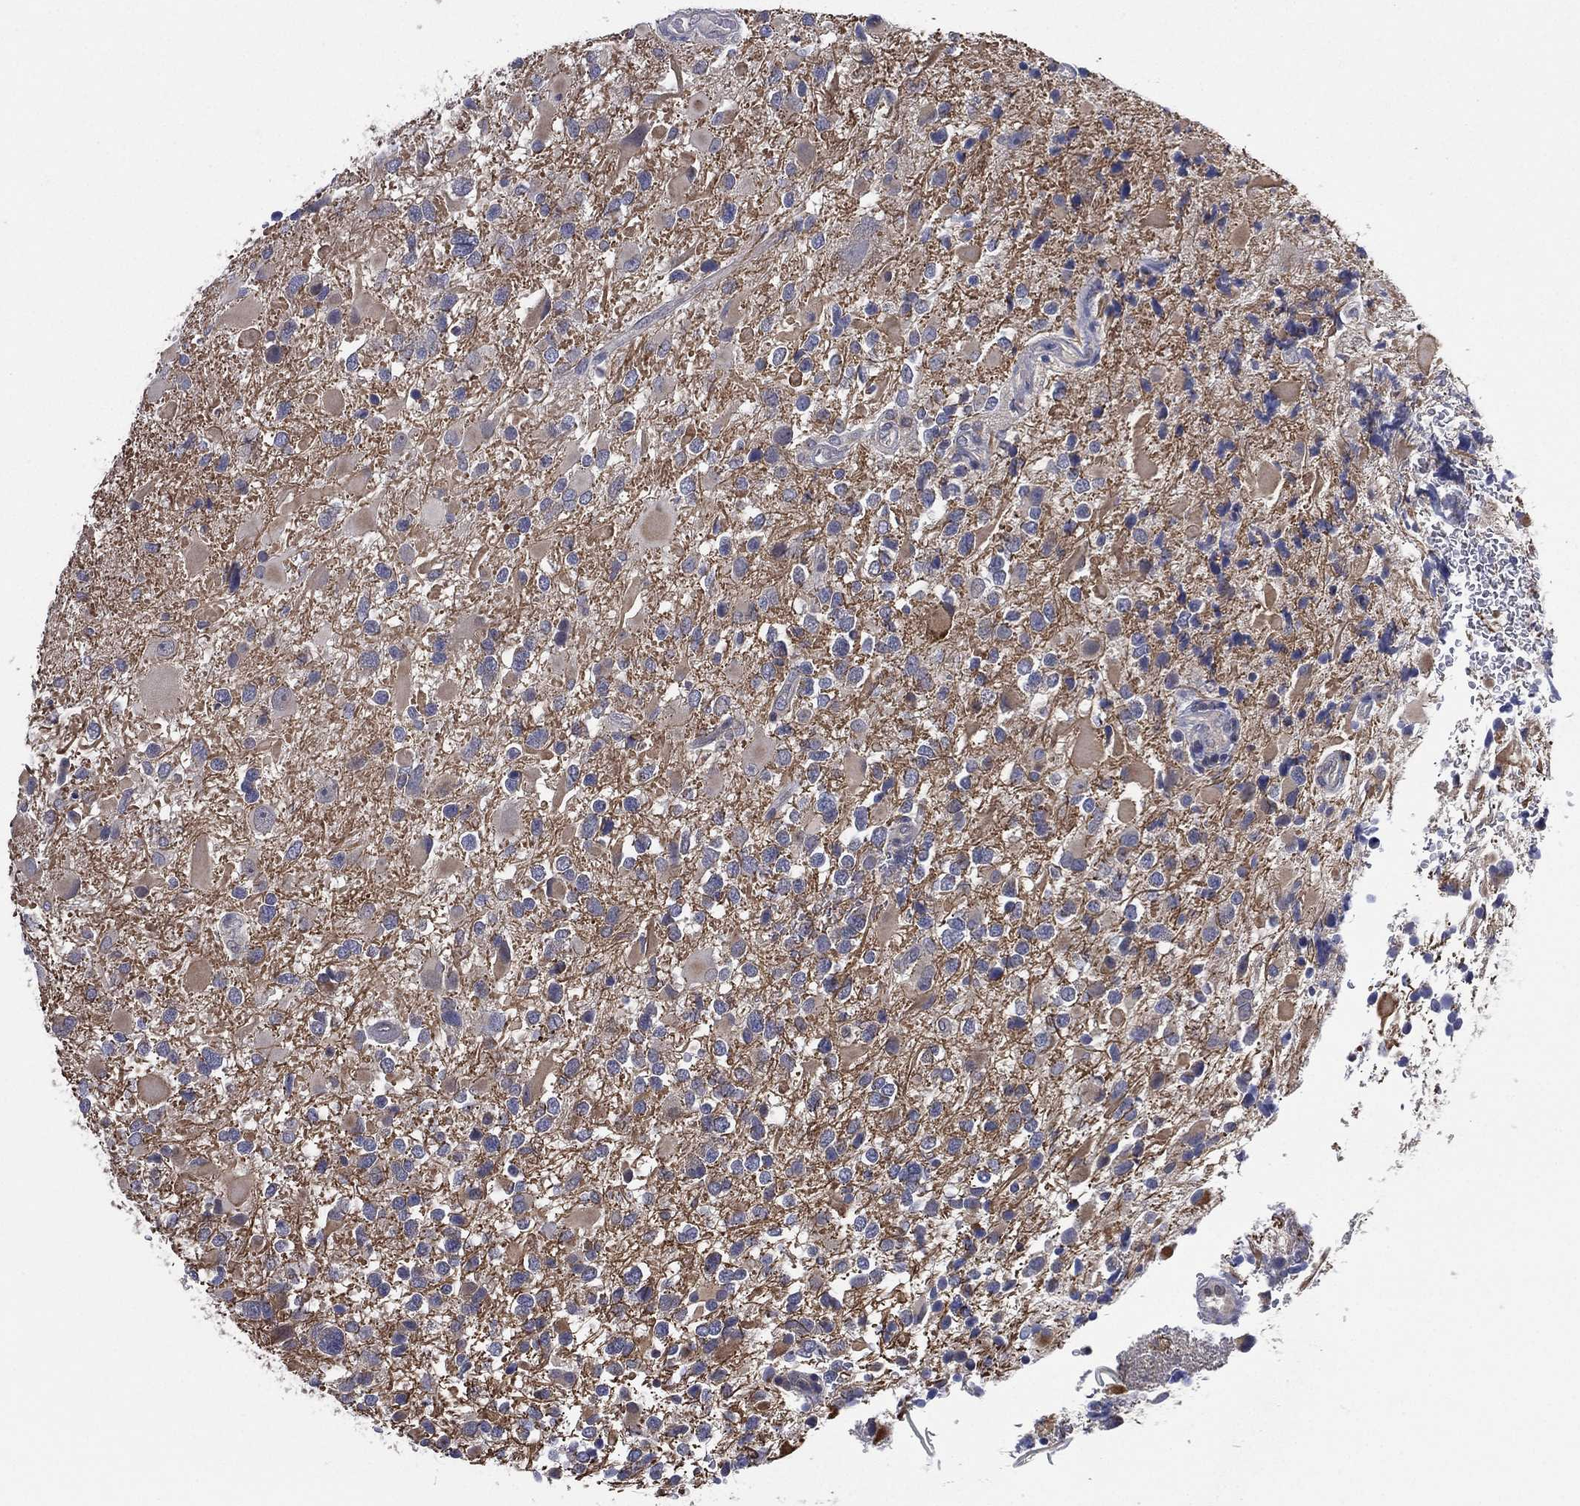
{"staining": {"intensity": "moderate", "quantity": ">75%", "location": "cytoplasmic/membranous"}, "tissue": "glioma", "cell_type": "Tumor cells", "image_type": "cancer", "snomed": [{"axis": "morphology", "description": "Glioma, malignant, Low grade"}, {"axis": "topography", "description": "Brain"}], "caption": "Human glioma stained for a protein (brown) exhibits moderate cytoplasmic/membranous positive expression in approximately >75% of tumor cells.", "gene": "MPP7", "patient": {"sex": "female", "age": 32}}